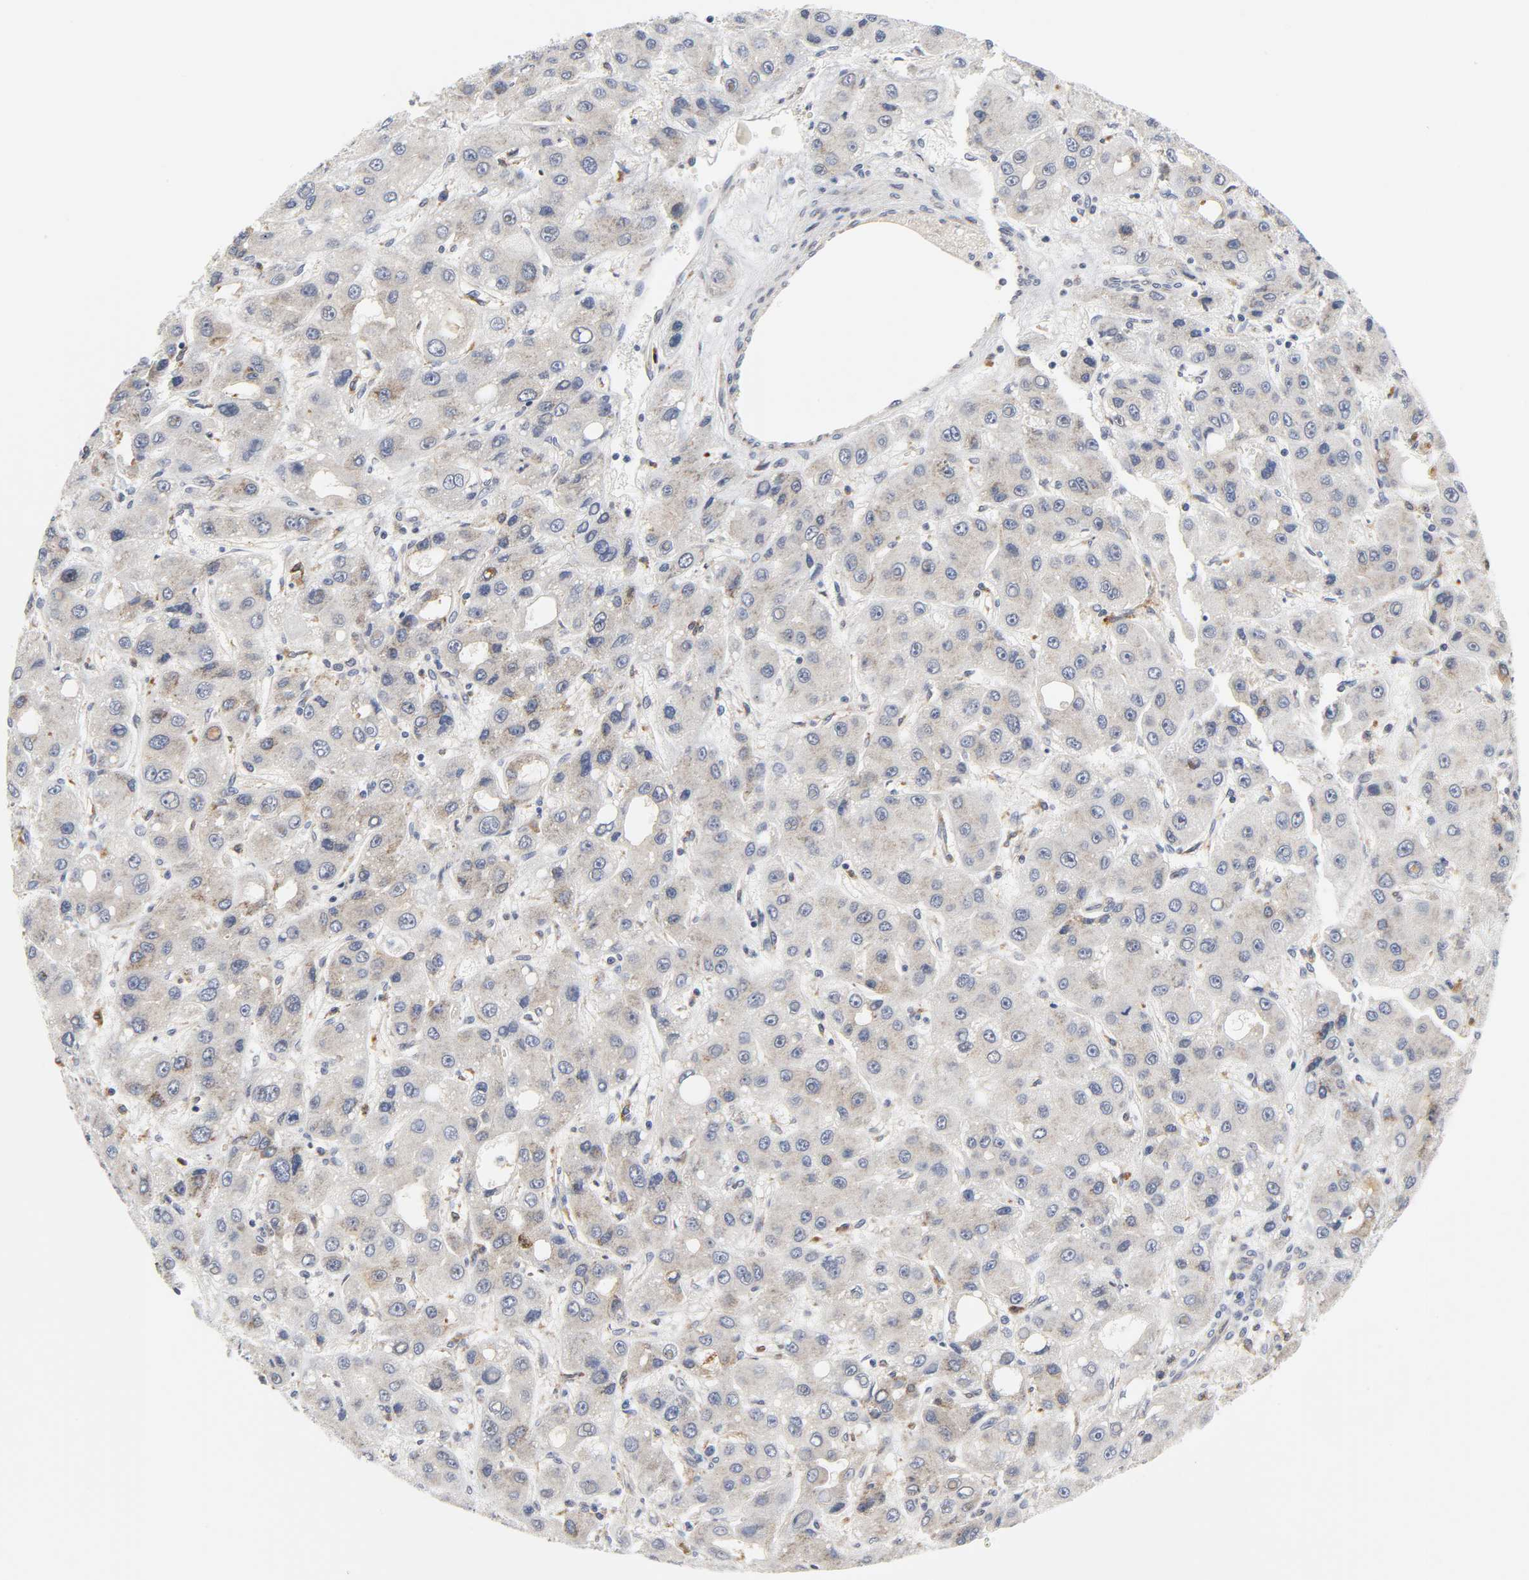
{"staining": {"intensity": "weak", "quantity": "25%-75%", "location": "cytoplasmic/membranous"}, "tissue": "liver cancer", "cell_type": "Tumor cells", "image_type": "cancer", "snomed": [{"axis": "morphology", "description": "Carcinoma, Hepatocellular, NOS"}, {"axis": "topography", "description": "Liver"}], "caption": "Immunohistochemistry photomicrograph of human liver cancer stained for a protein (brown), which demonstrates low levels of weak cytoplasmic/membranous staining in approximately 25%-75% of tumor cells.", "gene": "BAX", "patient": {"sex": "male", "age": 55}}